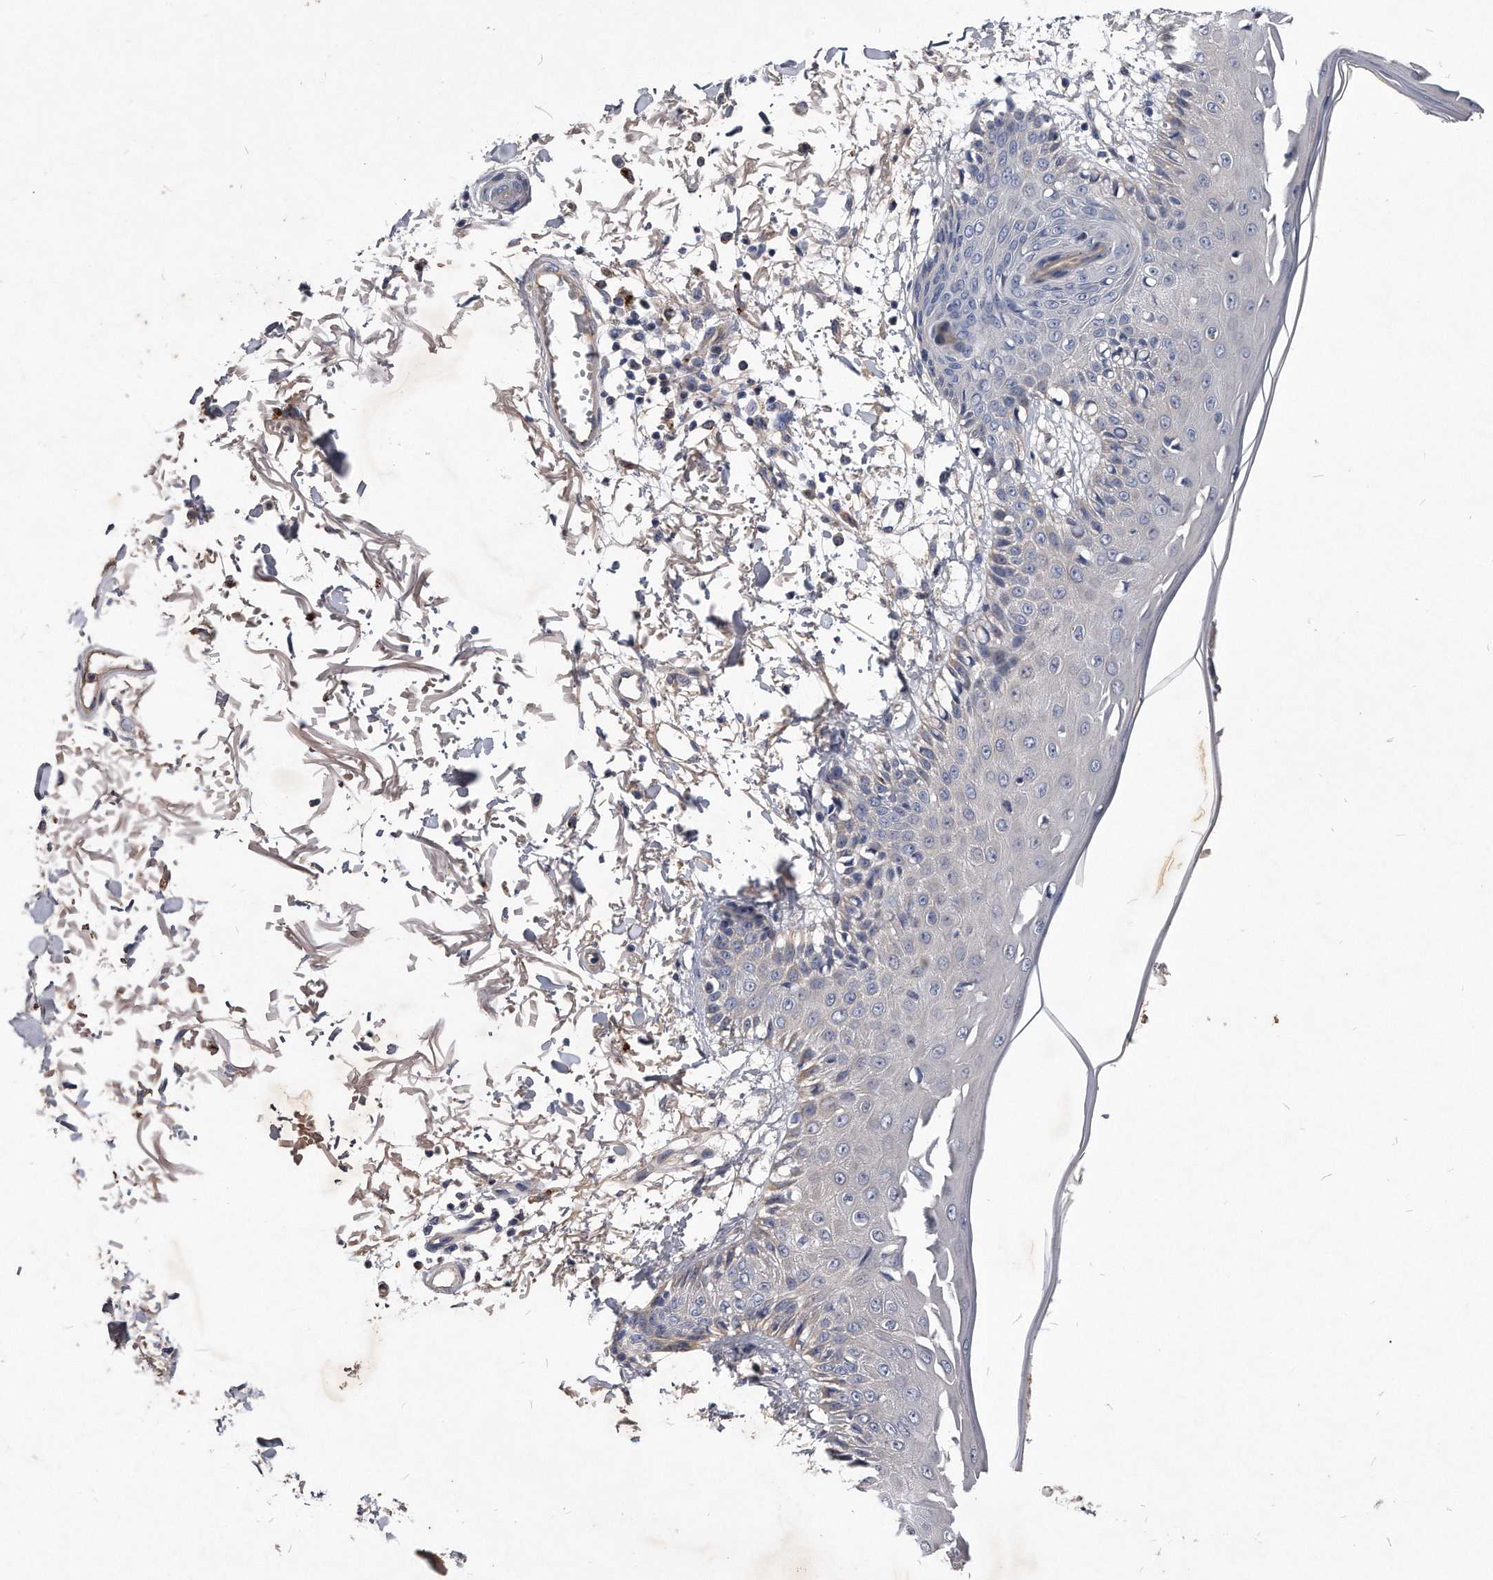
{"staining": {"intensity": "weak", "quantity": "25%-75%", "location": "cytoplasmic/membranous"}, "tissue": "skin", "cell_type": "Fibroblasts", "image_type": "normal", "snomed": [{"axis": "morphology", "description": "Normal tissue, NOS"}, {"axis": "morphology", "description": "Squamous cell carcinoma, NOS"}, {"axis": "topography", "description": "Skin"}, {"axis": "topography", "description": "Peripheral nerve tissue"}], "caption": "Weak cytoplasmic/membranous staining is seen in about 25%-75% of fibroblasts in benign skin. (DAB IHC, brown staining for protein, blue staining for nuclei).", "gene": "MGAT4A", "patient": {"sex": "male", "age": 83}}